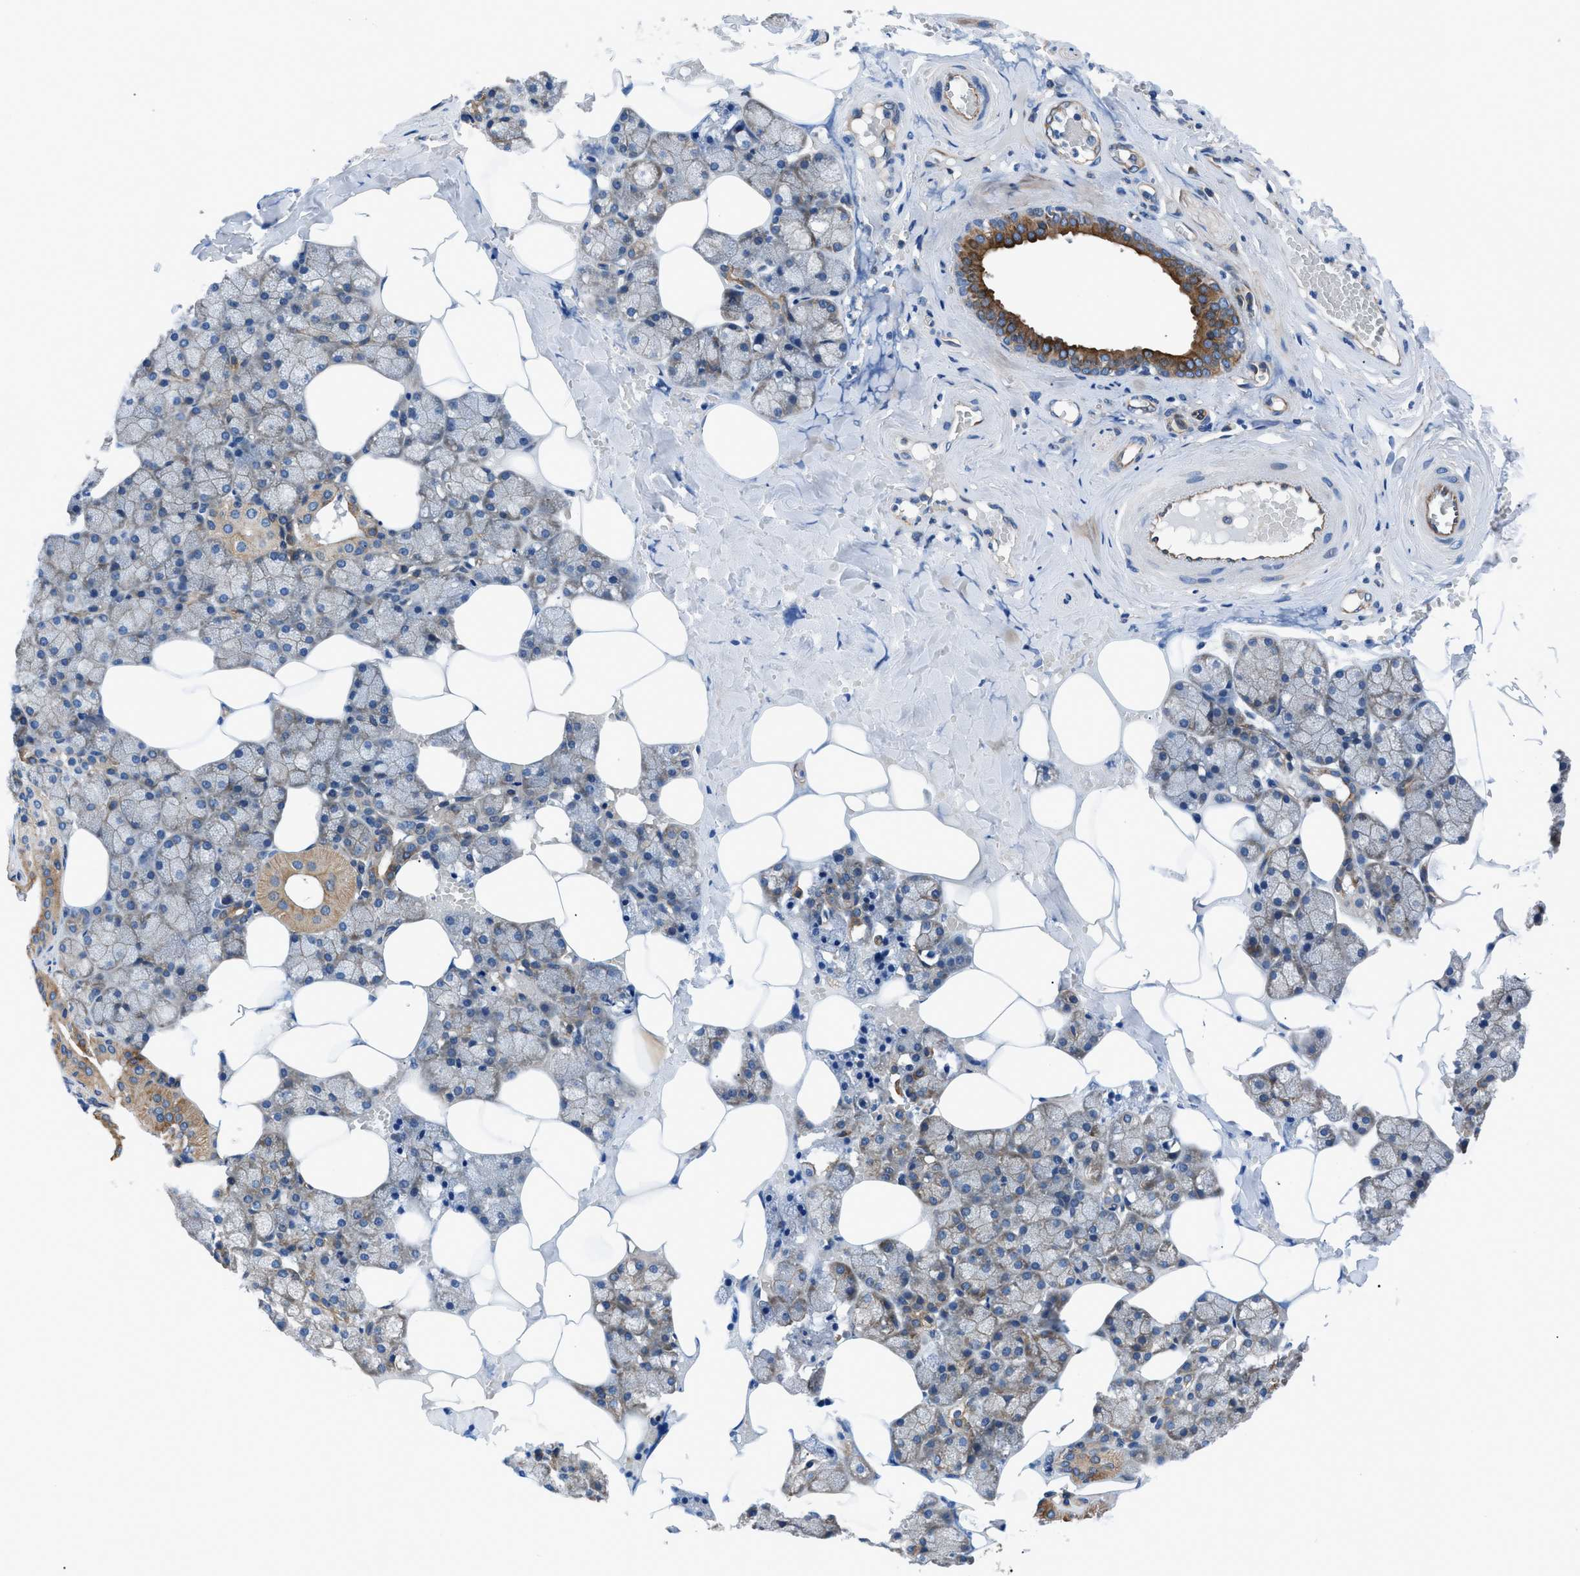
{"staining": {"intensity": "moderate", "quantity": "25%-75%", "location": "cytoplasmic/membranous"}, "tissue": "salivary gland", "cell_type": "Glandular cells", "image_type": "normal", "snomed": [{"axis": "morphology", "description": "Normal tissue, NOS"}, {"axis": "topography", "description": "Salivary gland"}], "caption": "Brown immunohistochemical staining in normal salivary gland displays moderate cytoplasmic/membranous staining in approximately 25%-75% of glandular cells. The staining was performed using DAB, with brown indicating positive protein expression. Nuclei are stained blue with hematoxylin.", "gene": "TRIP4", "patient": {"sex": "male", "age": 62}}